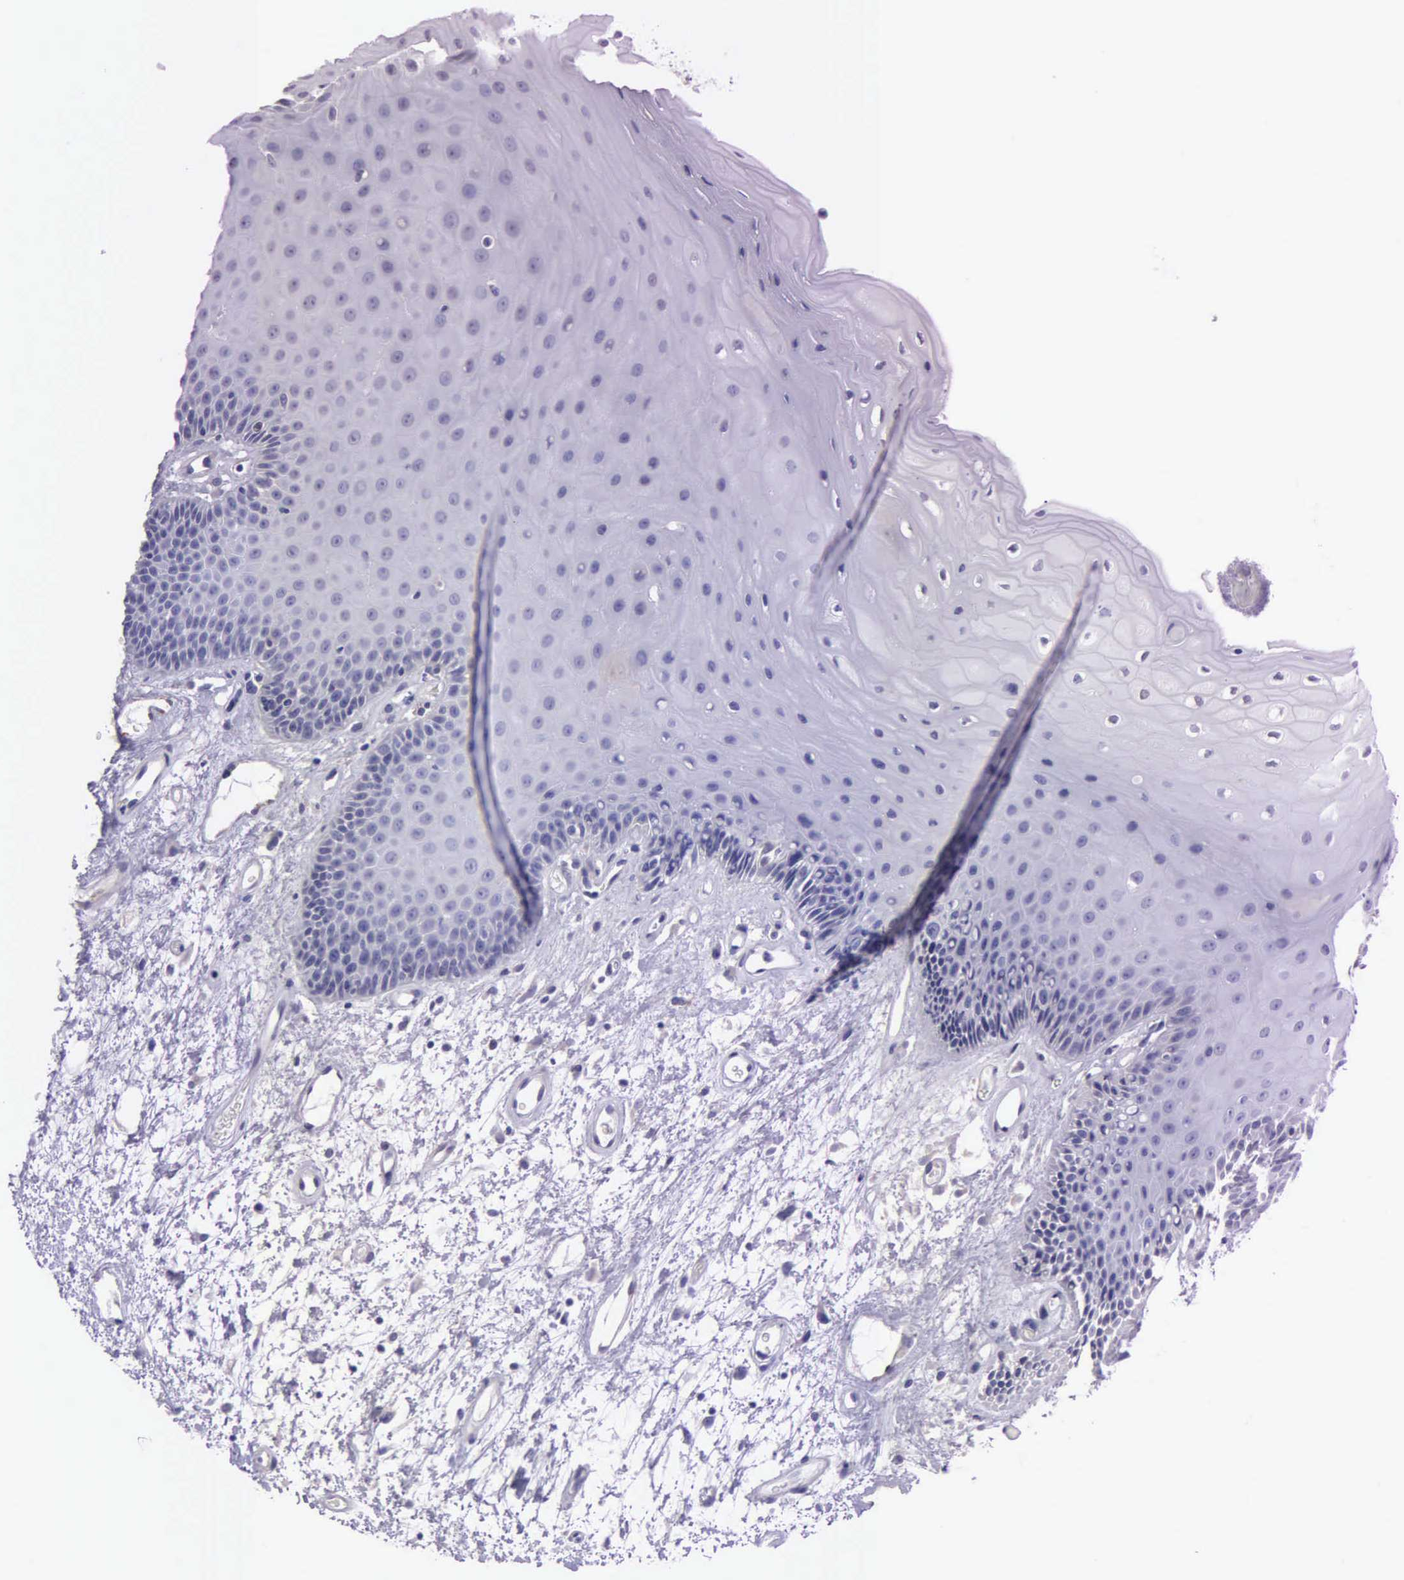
{"staining": {"intensity": "negative", "quantity": "none", "location": "none"}, "tissue": "oral mucosa", "cell_type": "Squamous epithelial cells", "image_type": "normal", "snomed": [{"axis": "morphology", "description": "Normal tissue, NOS"}, {"axis": "topography", "description": "Oral tissue"}], "caption": "DAB (3,3'-diaminobenzidine) immunohistochemical staining of normal human oral mucosa reveals no significant staining in squamous epithelial cells. Nuclei are stained in blue.", "gene": "APP", "patient": {"sex": "female", "age": 79}}